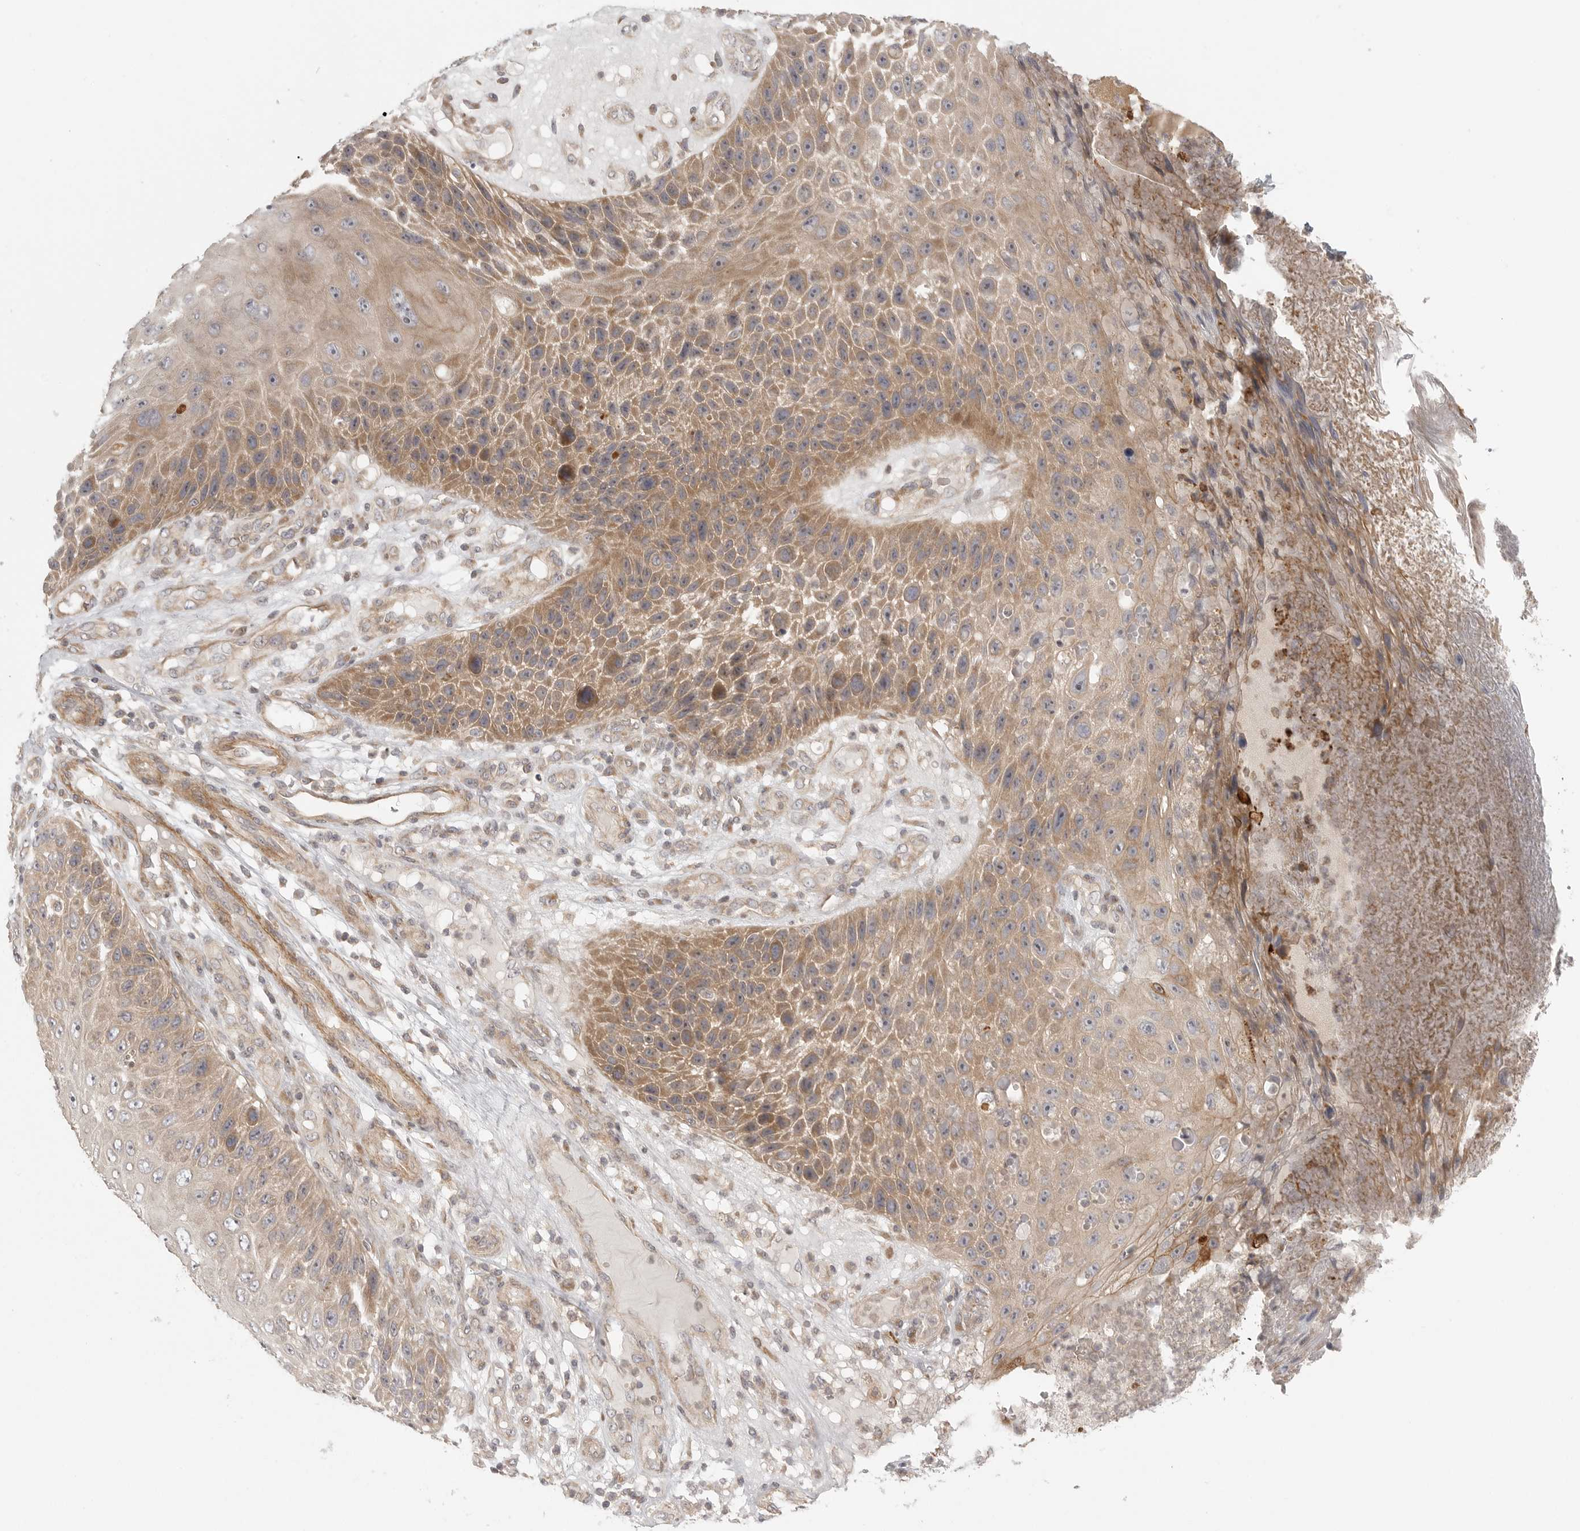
{"staining": {"intensity": "moderate", "quantity": ">75%", "location": "cytoplasmic/membranous"}, "tissue": "skin cancer", "cell_type": "Tumor cells", "image_type": "cancer", "snomed": [{"axis": "morphology", "description": "Squamous cell carcinoma, NOS"}, {"axis": "topography", "description": "Skin"}], "caption": "The micrograph demonstrates immunohistochemical staining of skin squamous cell carcinoma. There is moderate cytoplasmic/membranous staining is appreciated in about >75% of tumor cells.", "gene": "CCPG1", "patient": {"sex": "female", "age": 88}}